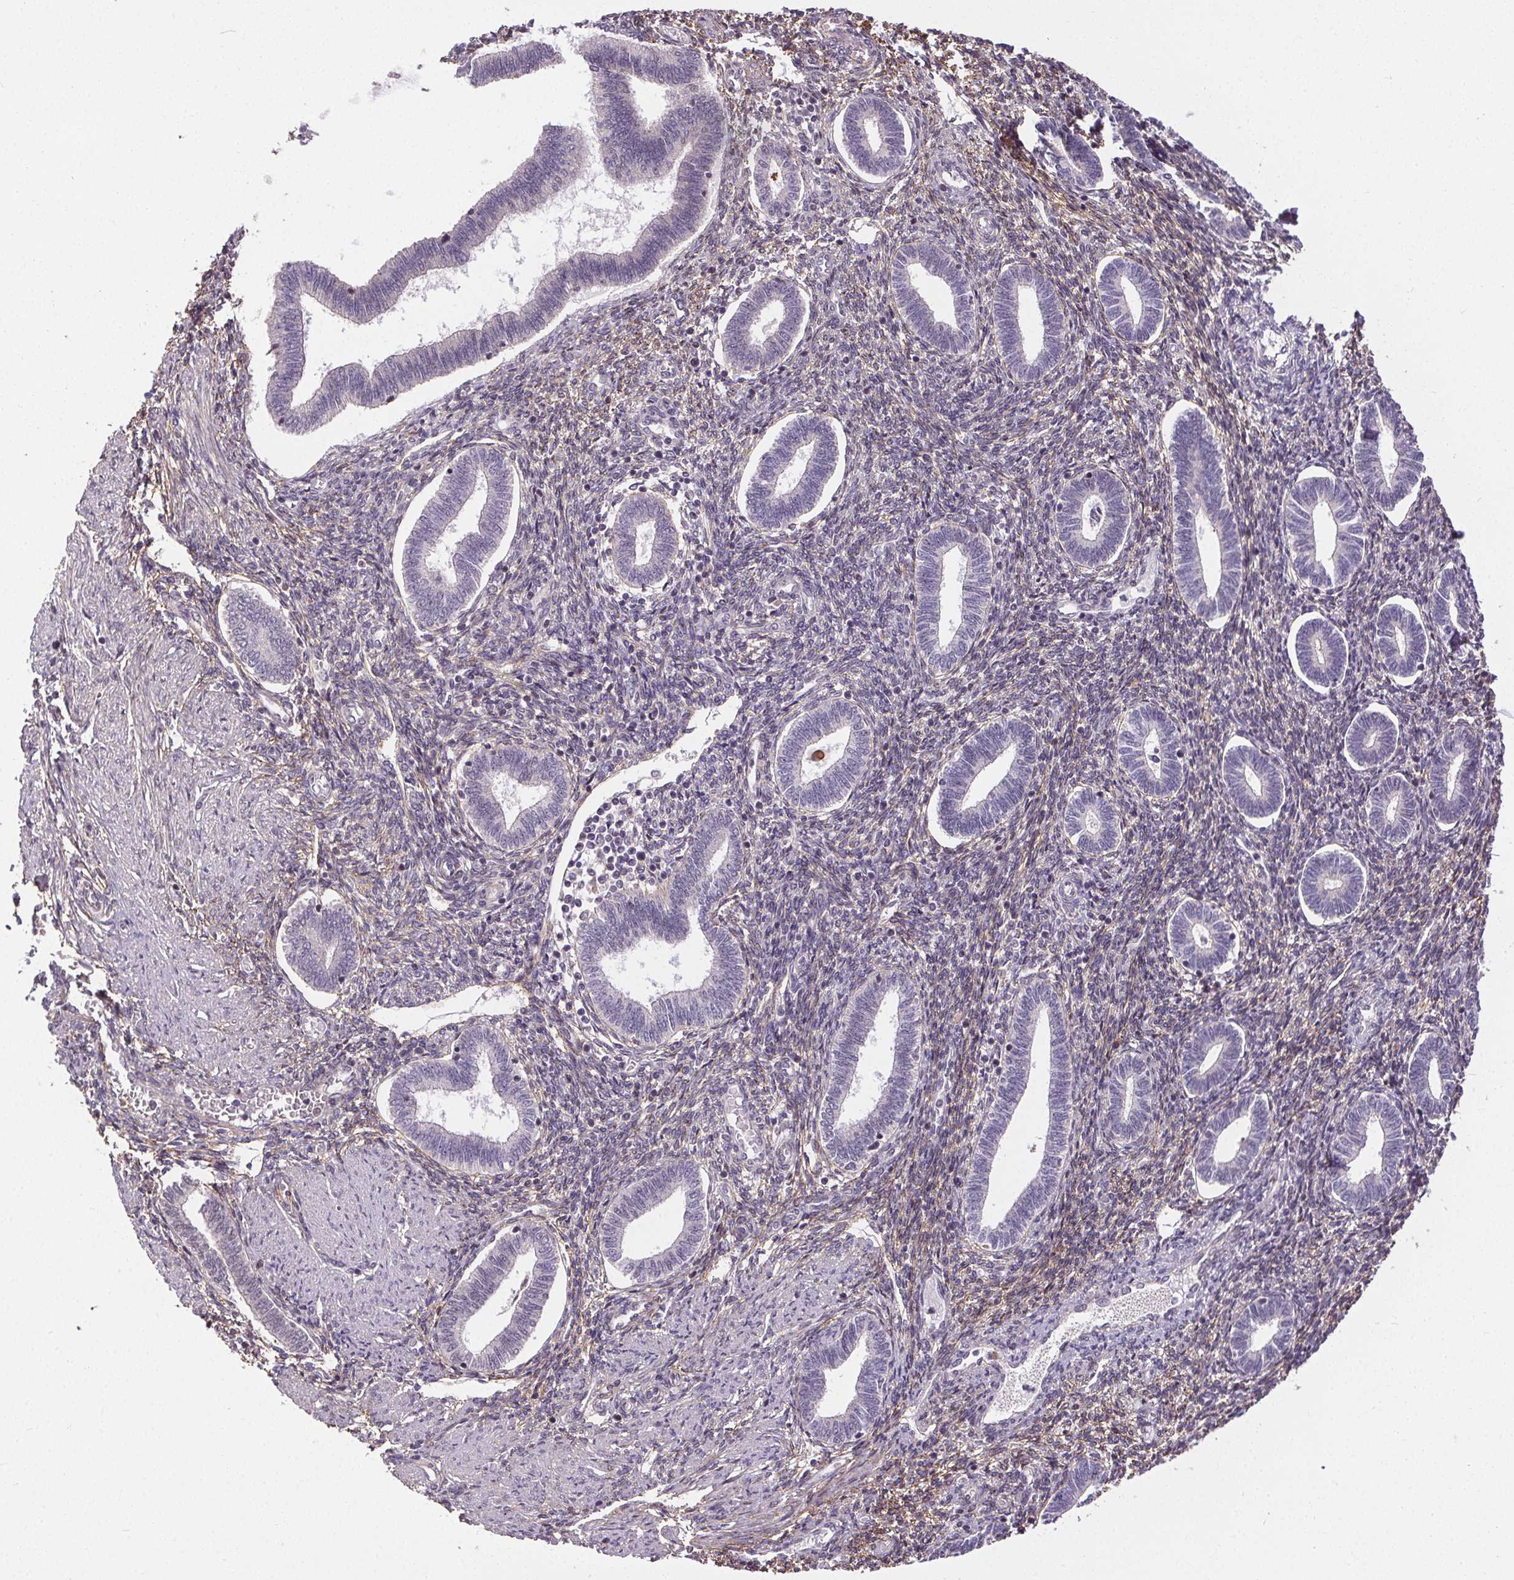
{"staining": {"intensity": "weak", "quantity": "<25%", "location": "nuclear"}, "tissue": "endometrium", "cell_type": "Cells in endometrial stroma", "image_type": "normal", "snomed": [{"axis": "morphology", "description": "Normal tissue, NOS"}, {"axis": "topography", "description": "Endometrium"}], "caption": "IHC image of normal endometrium: human endometrium stained with DAB exhibits no significant protein expression in cells in endometrial stroma.", "gene": "KIAA0232", "patient": {"sex": "female", "age": 42}}